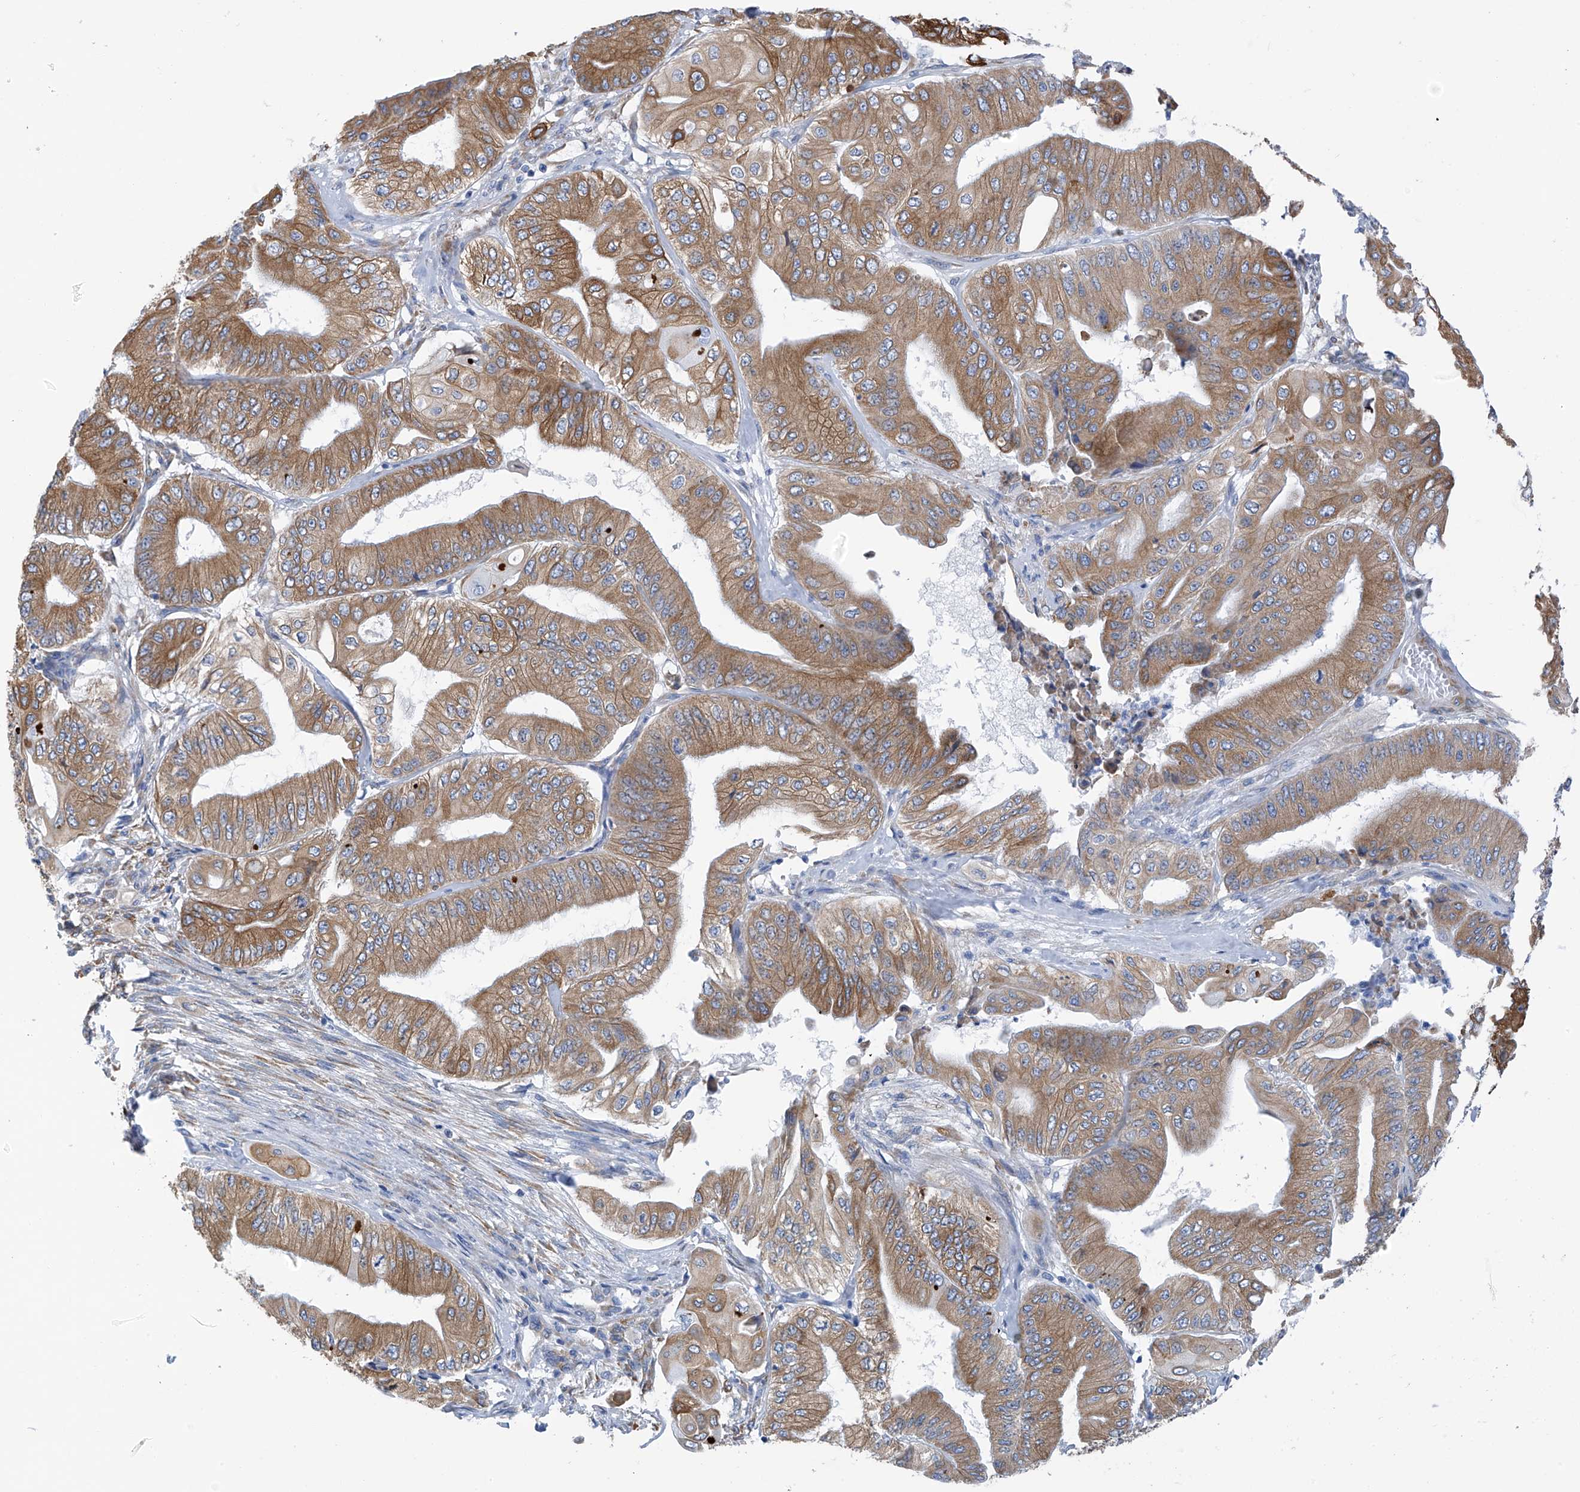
{"staining": {"intensity": "moderate", "quantity": ">75%", "location": "cytoplasmic/membranous"}, "tissue": "pancreatic cancer", "cell_type": "Tumor cells", "image_type": "cancer", "snomed": [{"axis": "morphology", "description": "Adenocarcinoma, NOS"}, {"axis": "topography", "description": "Pancreas"}], "caption": "Immunohistochemistry (DAB (3,3'-diaminobenzidine)) staining of human adenocarcinoma (pancreatic) demonstrates moderate cytoplasmic/membranous protein staining in about >75% of tumor cells. (brown staining indicates protein expression, while blue staining denotes nuclei).", "gene": "RCN2", "patient": {"sex": "female", "age": 77}}